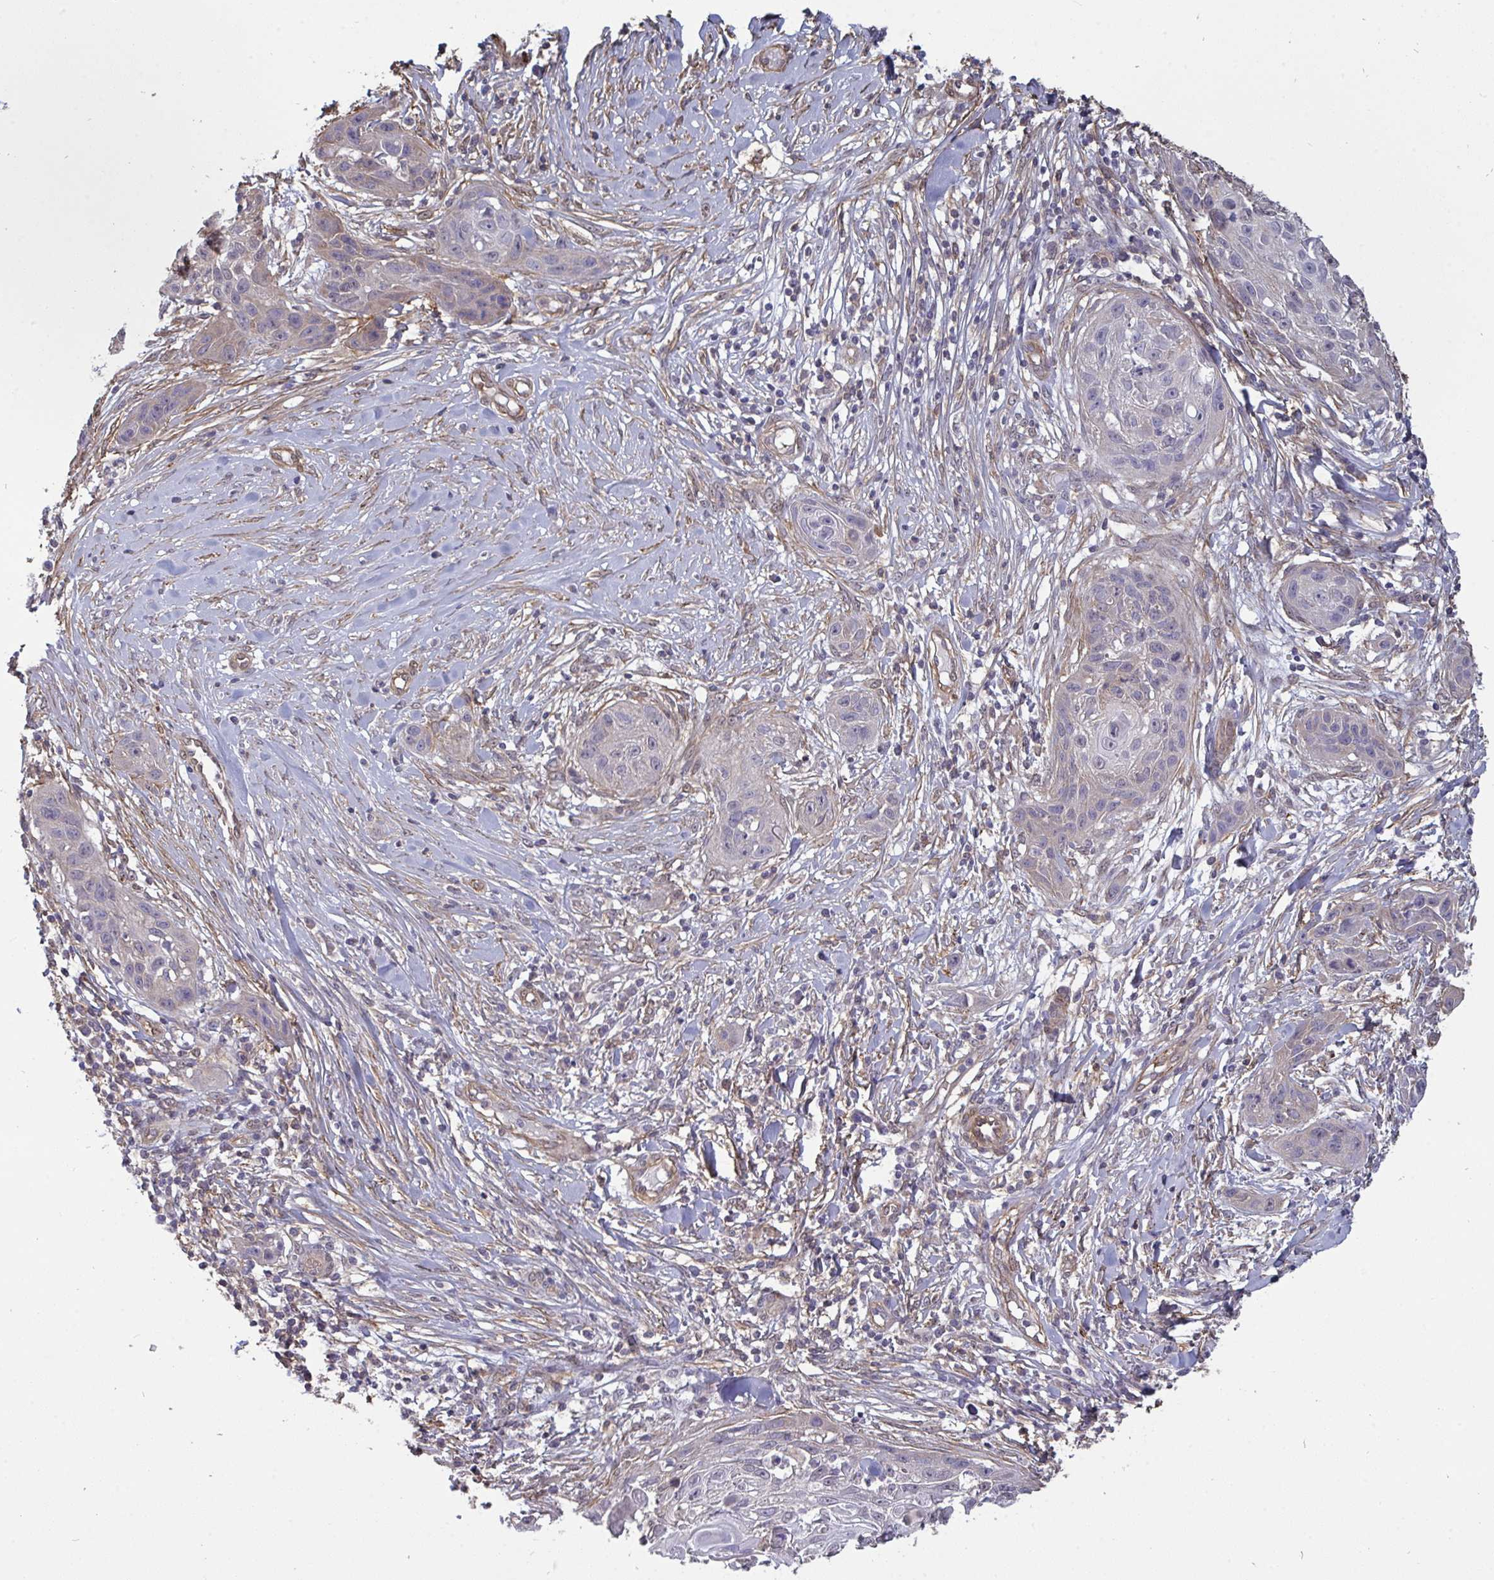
{"staining": {"intensity": "negative", "quantity": "none", "location": "none"}, "tissue": "skin cancer", "cell_type": "Tumor cells", "image_type": "cancer", "snomed": [{"axis": "morphology", "description": "Squamous cell carcinoma, NOS"}, {"axis": "topography", "description": "Skin"}, {"axis": "topography", "description": "Vulva"}], "caption": "High magnification brightfield microscopy of skin cancer (squamous cell carcinoma) stained with DAB (brown) and counterstained with hematoxylin (blue): tumor cells show no significant staining.", "gene": "ISCU", "patient": {"sex": "female", "age": 83}}